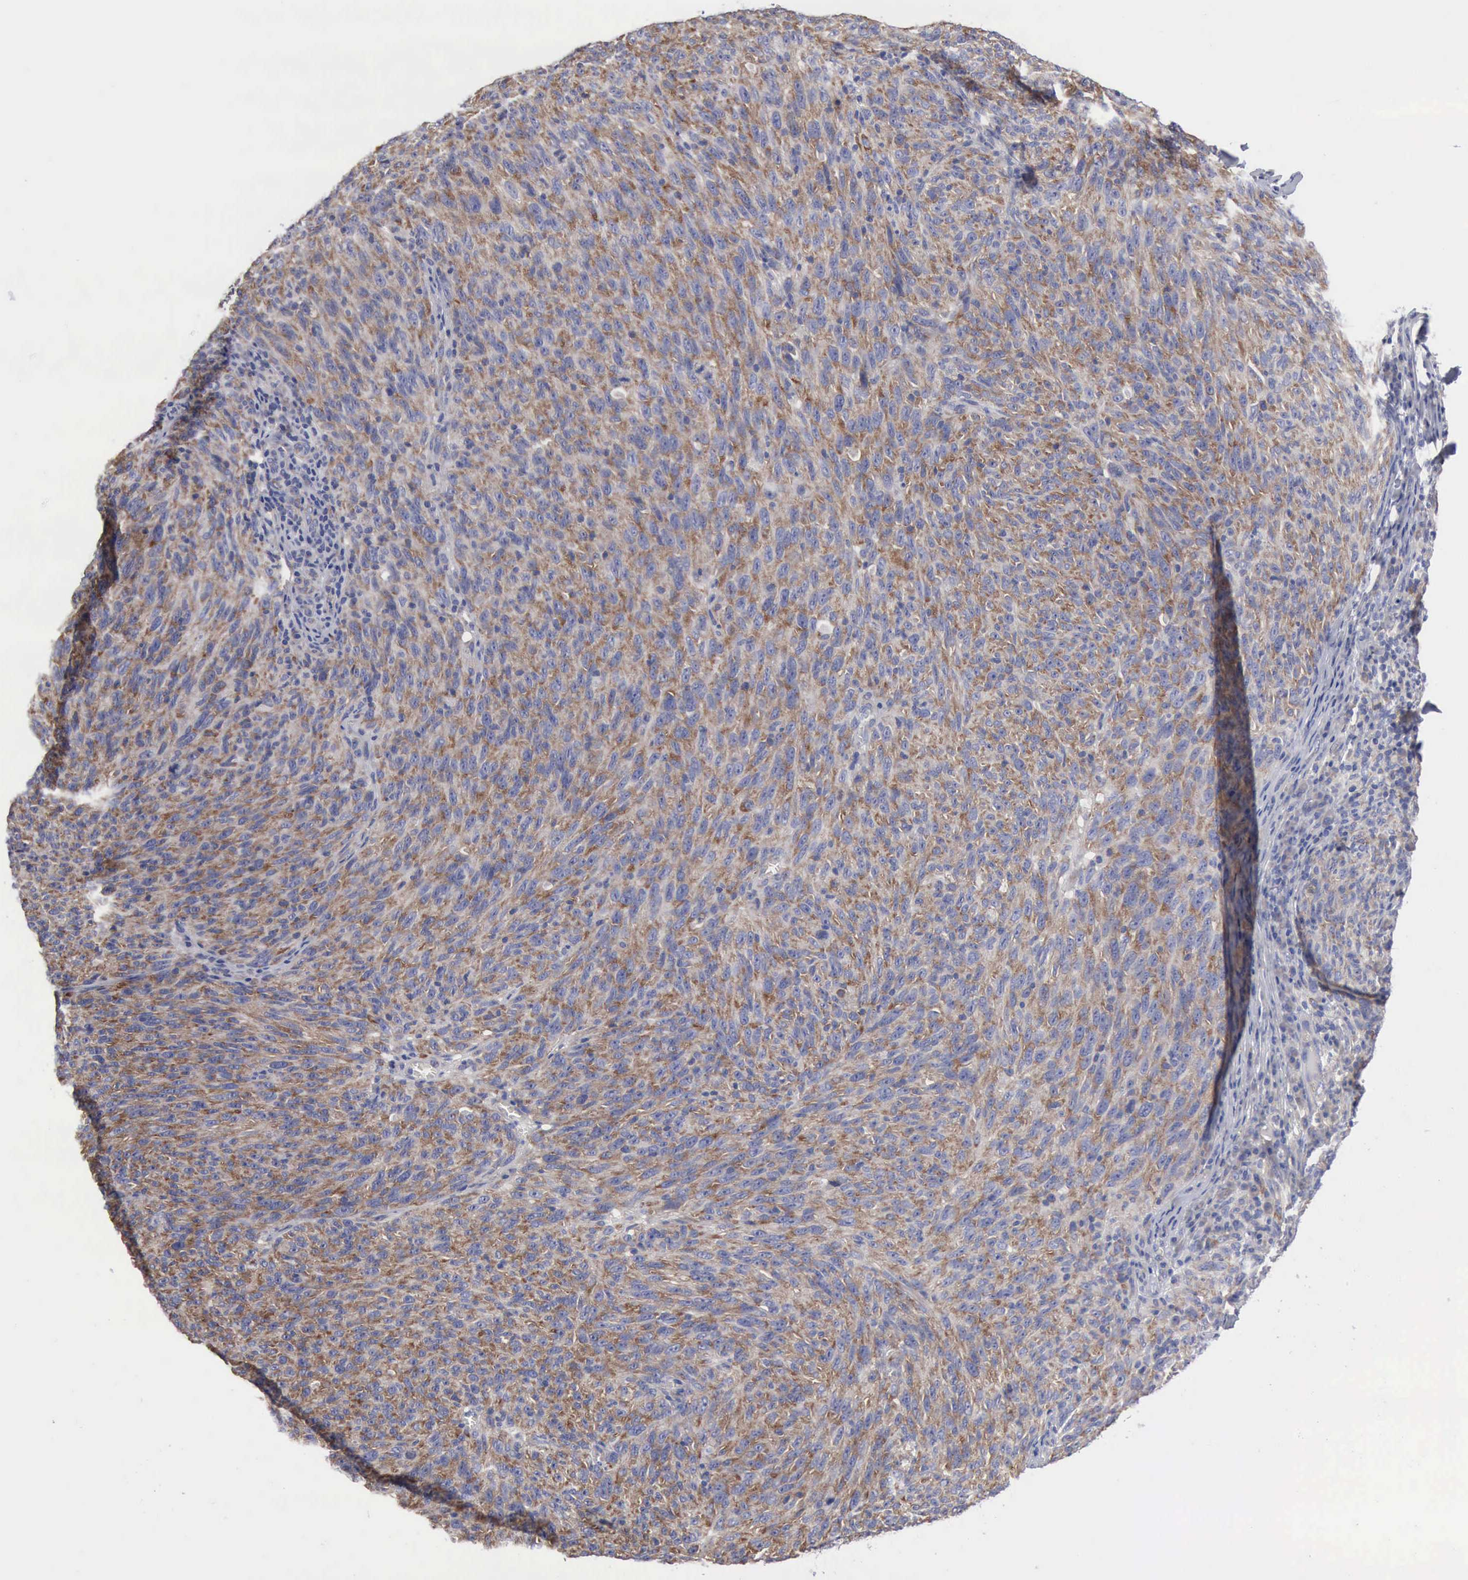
{"staining": {"intensity": "moderate", "quantity": ">75%", "location": "cytoplasmic/membranous"}, "tissue": "melanoma", "cell_type": "Tumor cells", "image_type": "cancer", "snomed": [{"axis": "morphology", "description": "Malignant melanoma, NOS"}, {"axis": "topography", "description": "Skin"}], "caption": "Human melanoma stained with a protein marker shows moderate staining in tumor cells.", "gene": "TXLNG", "patient": {"sex": "male", "age": 76}}